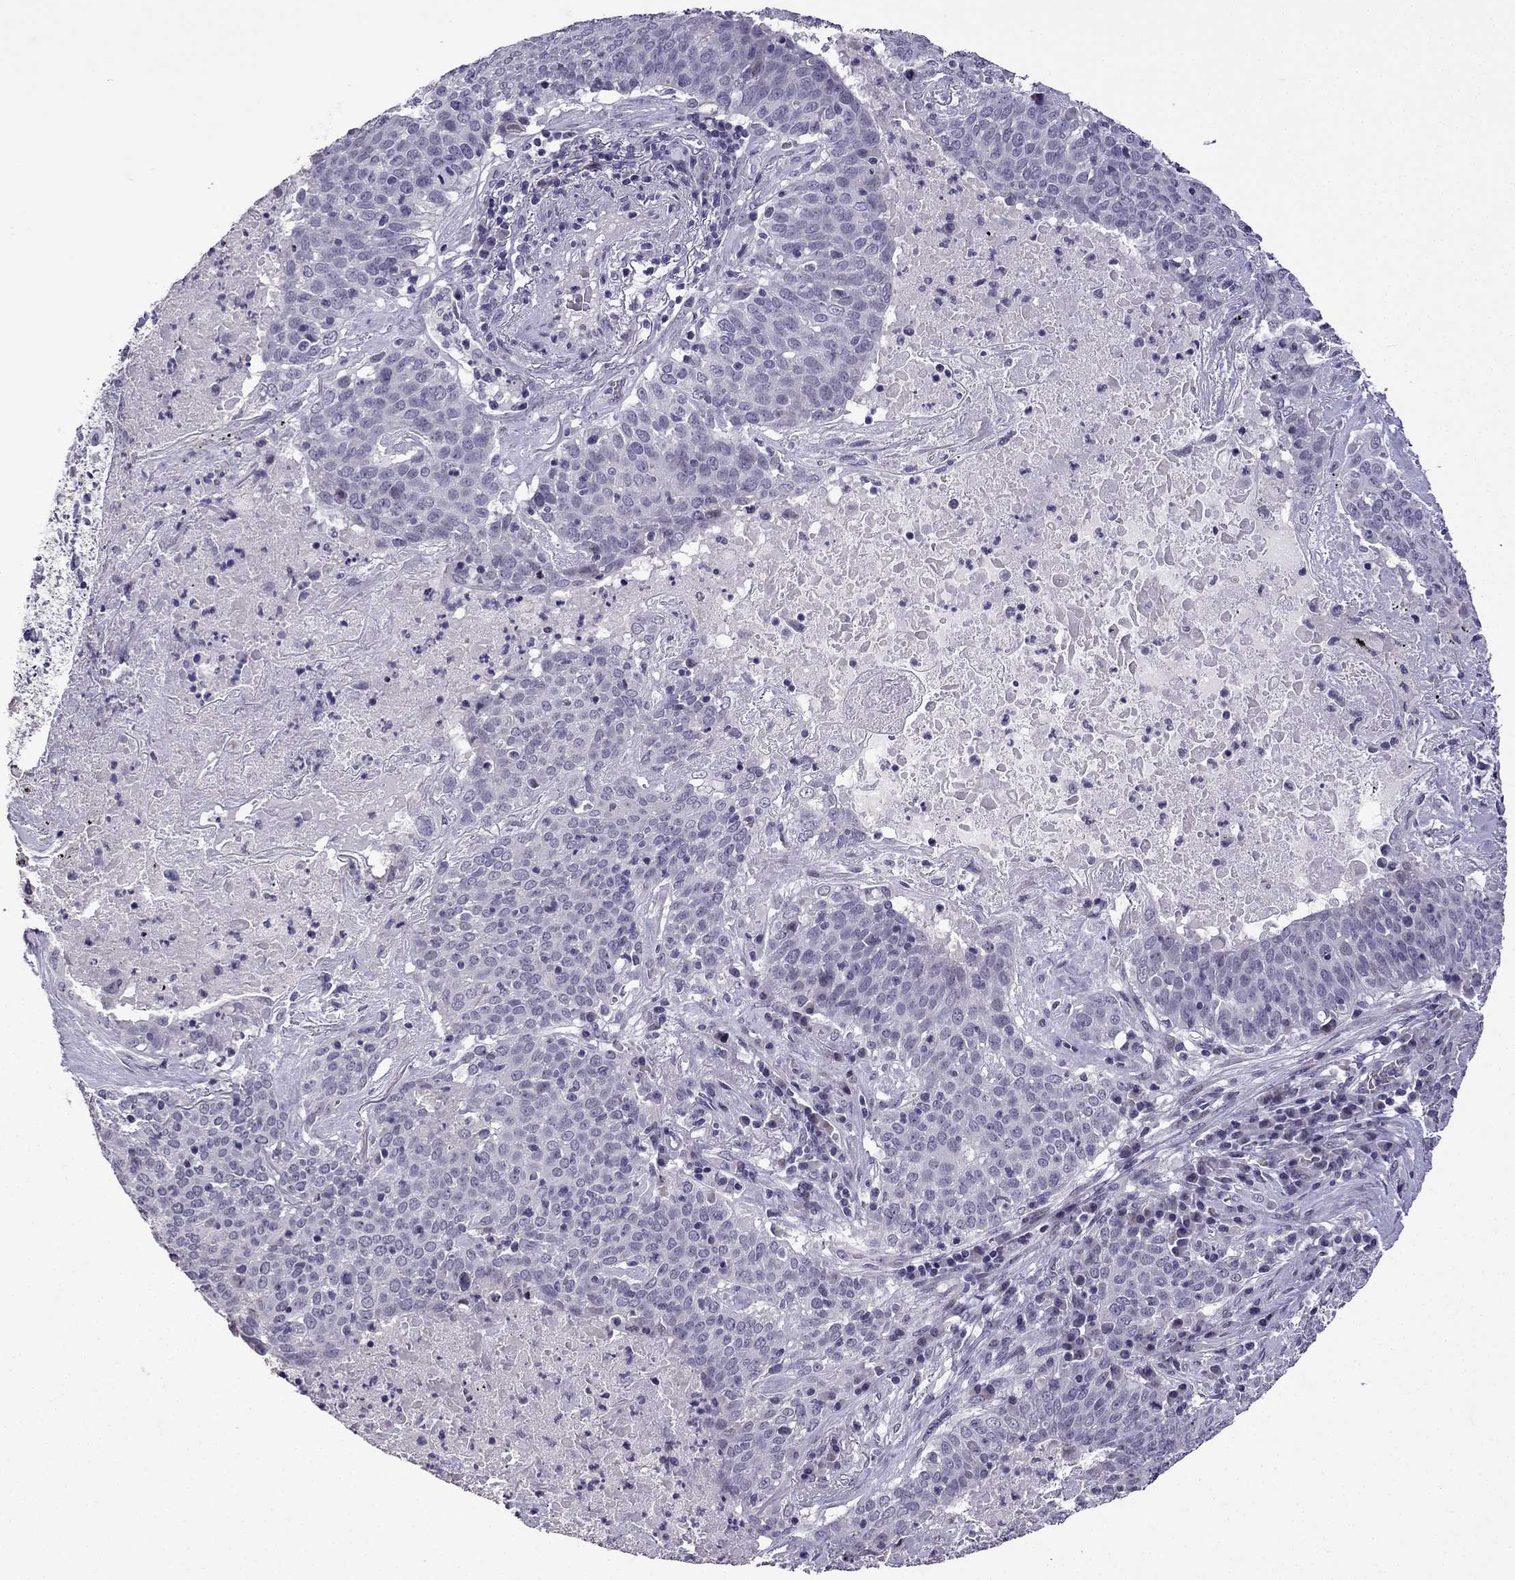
{"staining": {"intensity": "negative", "quantity": "none", "location": "none"}, "tissue": "lung cancer", "cell_type": "Tumor cells", "image_type": "cancer", "snomed": [{"axis": "morphology", "description": "Squamous cell carcinoma, NOS"}, {"axis": "topography", "description": "Lung"}], "caption": "High power microscopy photomicrograph of an immunohistochemistry histopathology image of lung cancer (squamous cell carcinoma), revealing no significant staining in tumor cells.", "gene": "TTN", "patient": {"sex": "male", "age": 82}}